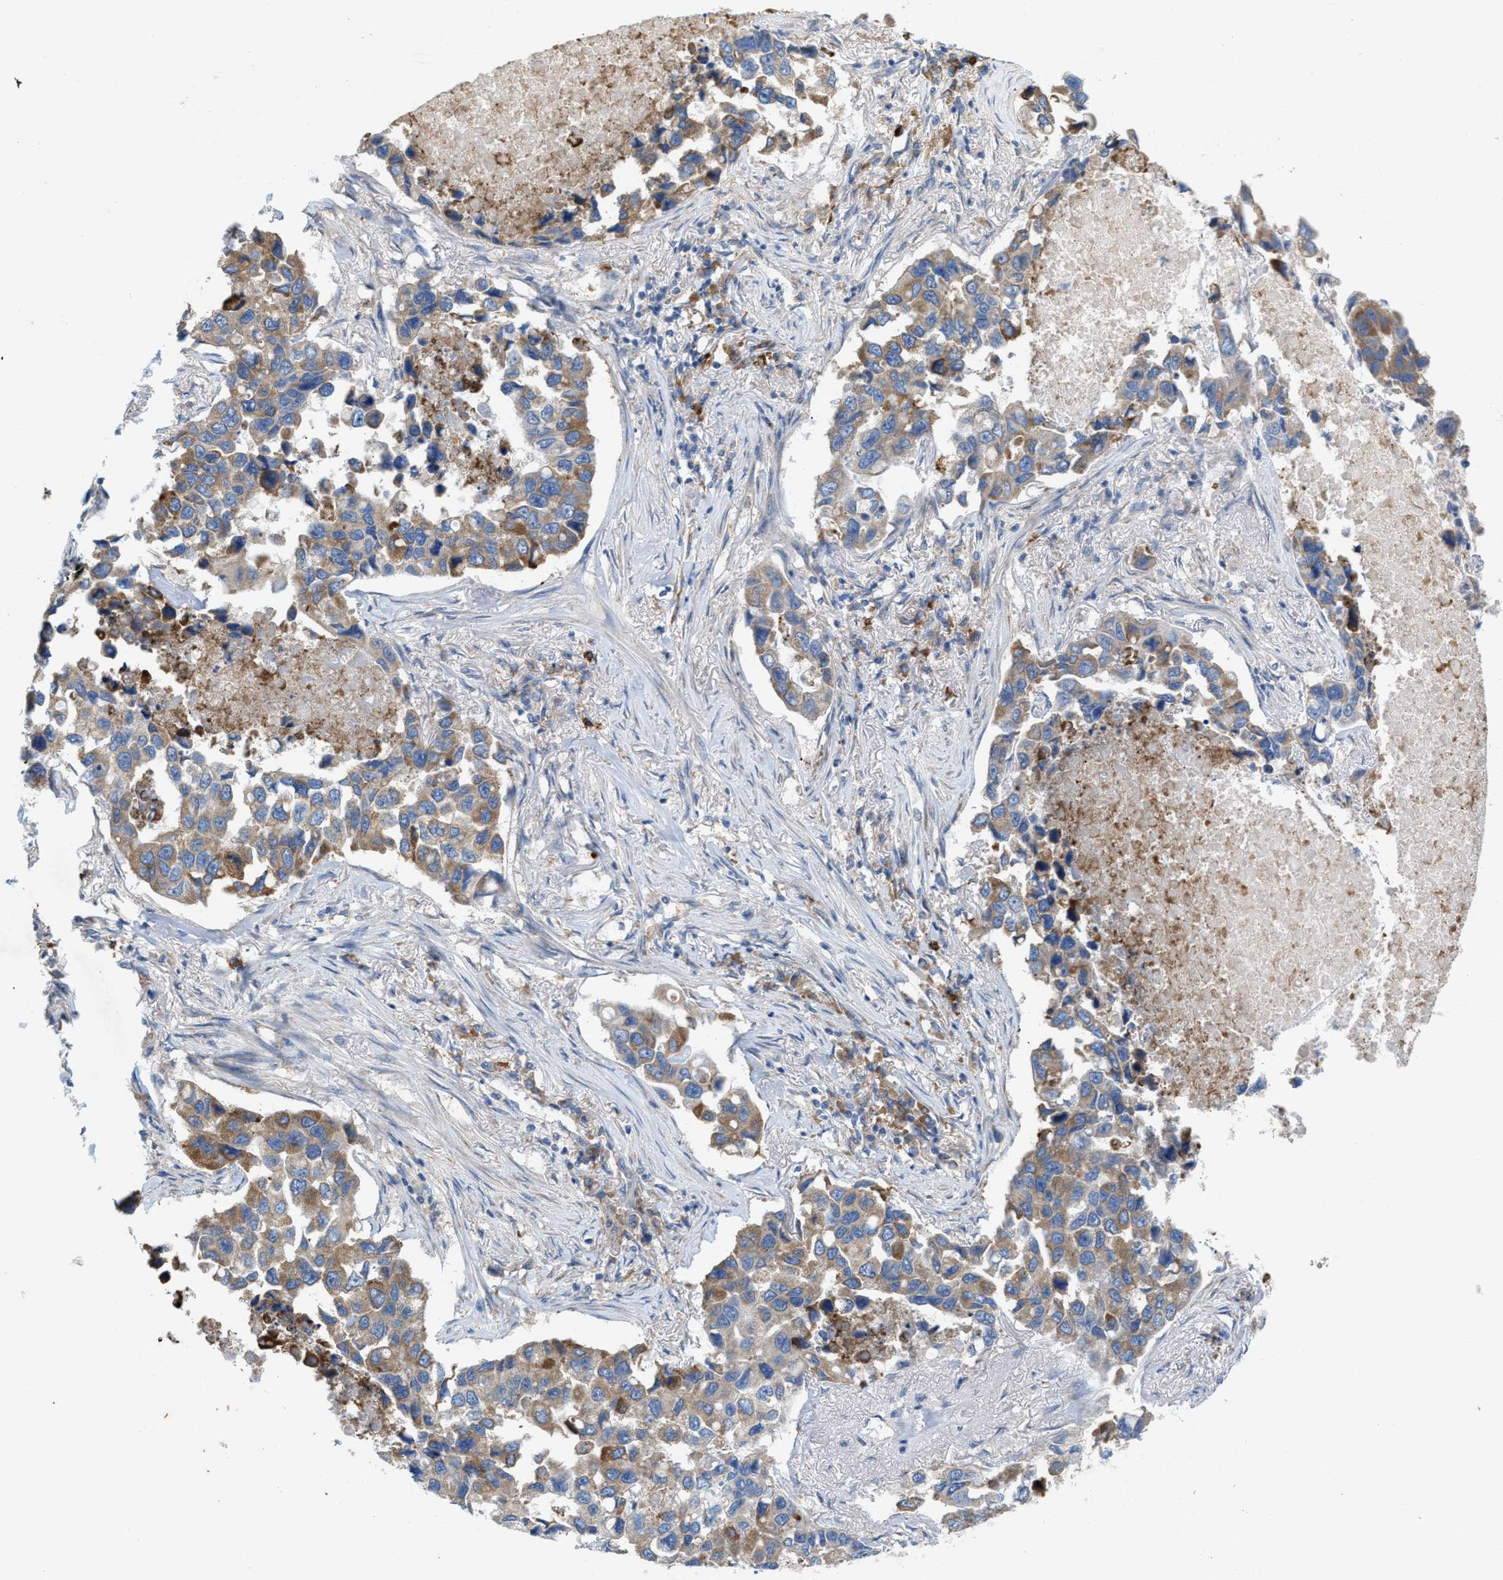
{"staining": {"intensity": "moderate", "quantity": "25%-75%", "location": "cytoplasmic/membranous"}, "tissue": "lung cancer", "cell_type": "Tumor cells", "image_type": "cancer", "snomed": [{"axis": "morphology", "description": "Adenocarcinoma, NOS"}, {"axis": "topography", "description": "Lung"}], "caption": "Adenocarcinoma (lung) stained with DAB IHC exhibits medium levels of moderate cytoplasmic/membranous staining in approximately 25%-75% of tumor cells.", "gene": "DYNC2I1", "patient": {"sex": "male", "age": 64}}